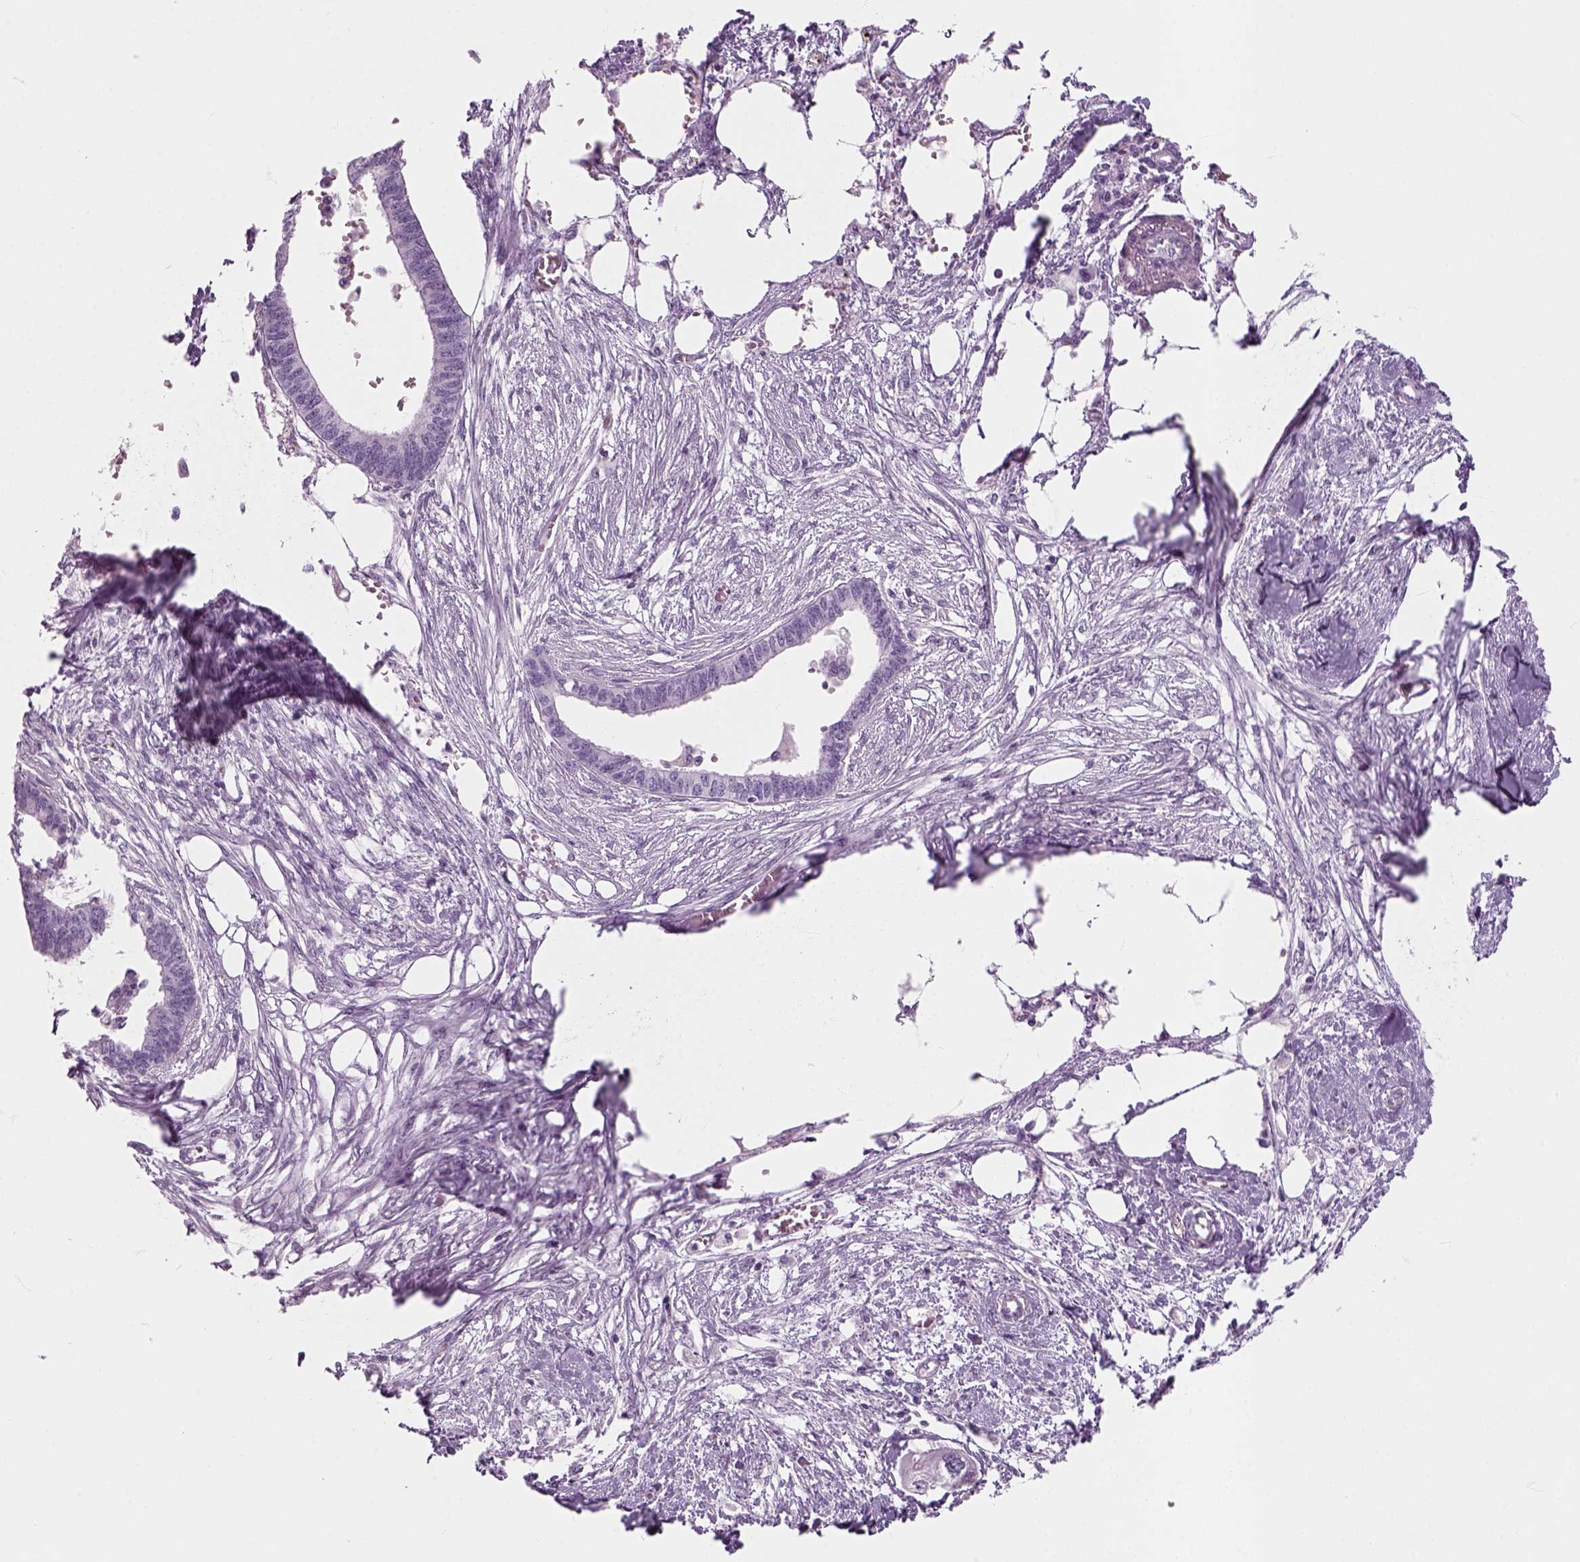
{"staining": {"intensity": "negative", "quantity": "none", "location": "none"}, "tissue": "endometrial cancer", "cell_type": "Tumor cells", "image_type": "cancer", "snomed": [{"axis": "morphology", "description": "Adenocarcinoma, NOS"}, {"axis": "morphology", "description": "Adenocarcinoma, metastatic, NOS"}, {"axis": "topography", "description": "Adipose tissue"}, {"axis": "topography", "description": "Endometrium"}], "caption": "This is a histopathology image of immunohistochemistry staining of endometrial adenocarcinoma, which shows no expression in tumor cells.", "gene": "ZNF865", "patient": {"sex": "female", "age": 67}}